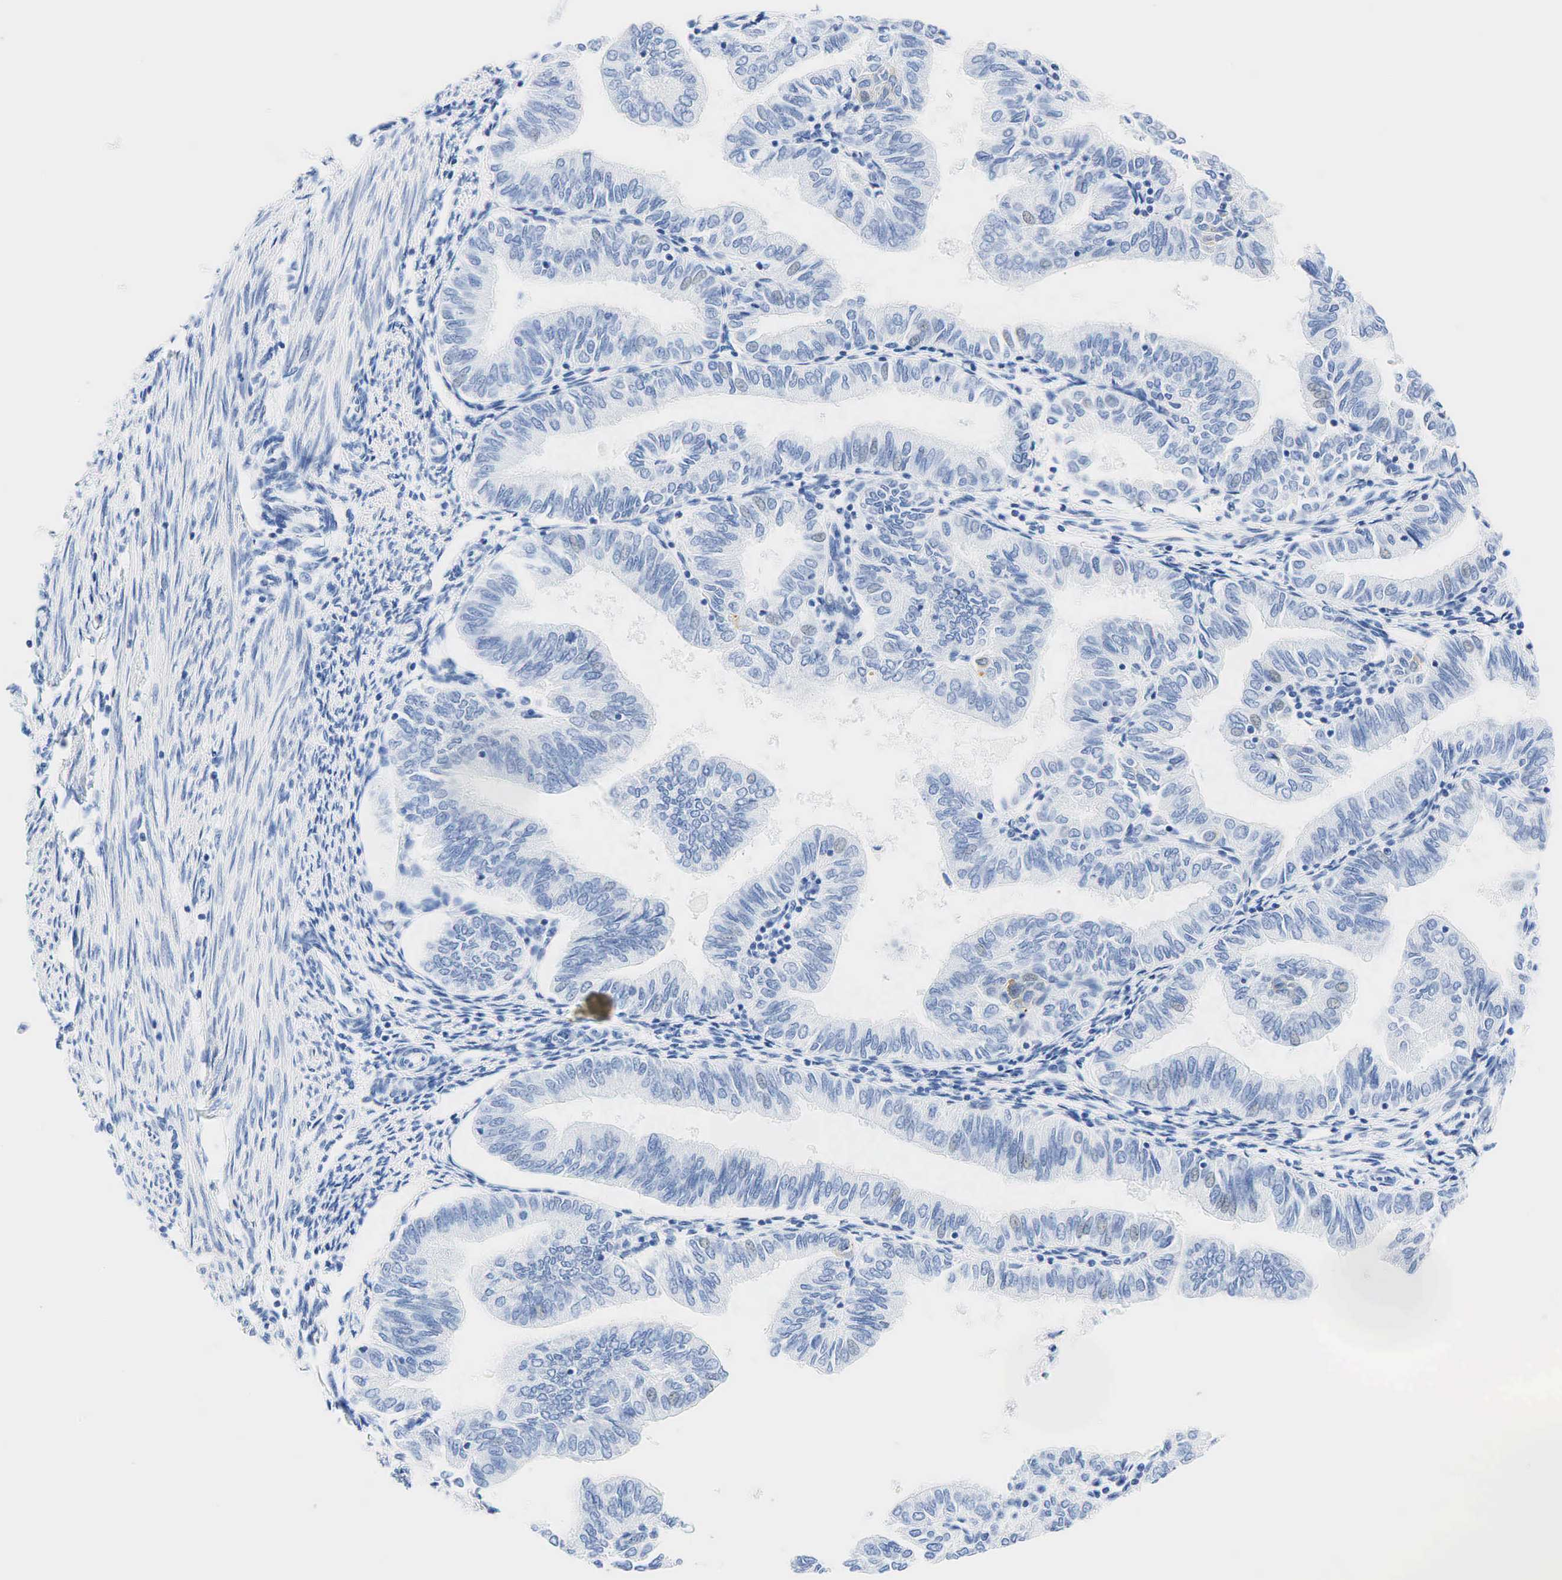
{"staining": {"intensity": "weak", "quantity": "<25%", "location": "nuclear"}, "tissue": "endometrial cancer", "cell_type": "Tumor cells", "image_type": "cancer", "snomed": [{"axis": "morphology", "description": "Adenocarcinoma, NOS"}, {"axis": "topography", "description": "Endometrium"}], "caption": "DAB immunohistochemical staining of endometrial cancer (adenocarcinoma) displays no significant expression in tumor cells.", "gene": "INHA", "patient": {"sex": "female", "age": 51}}